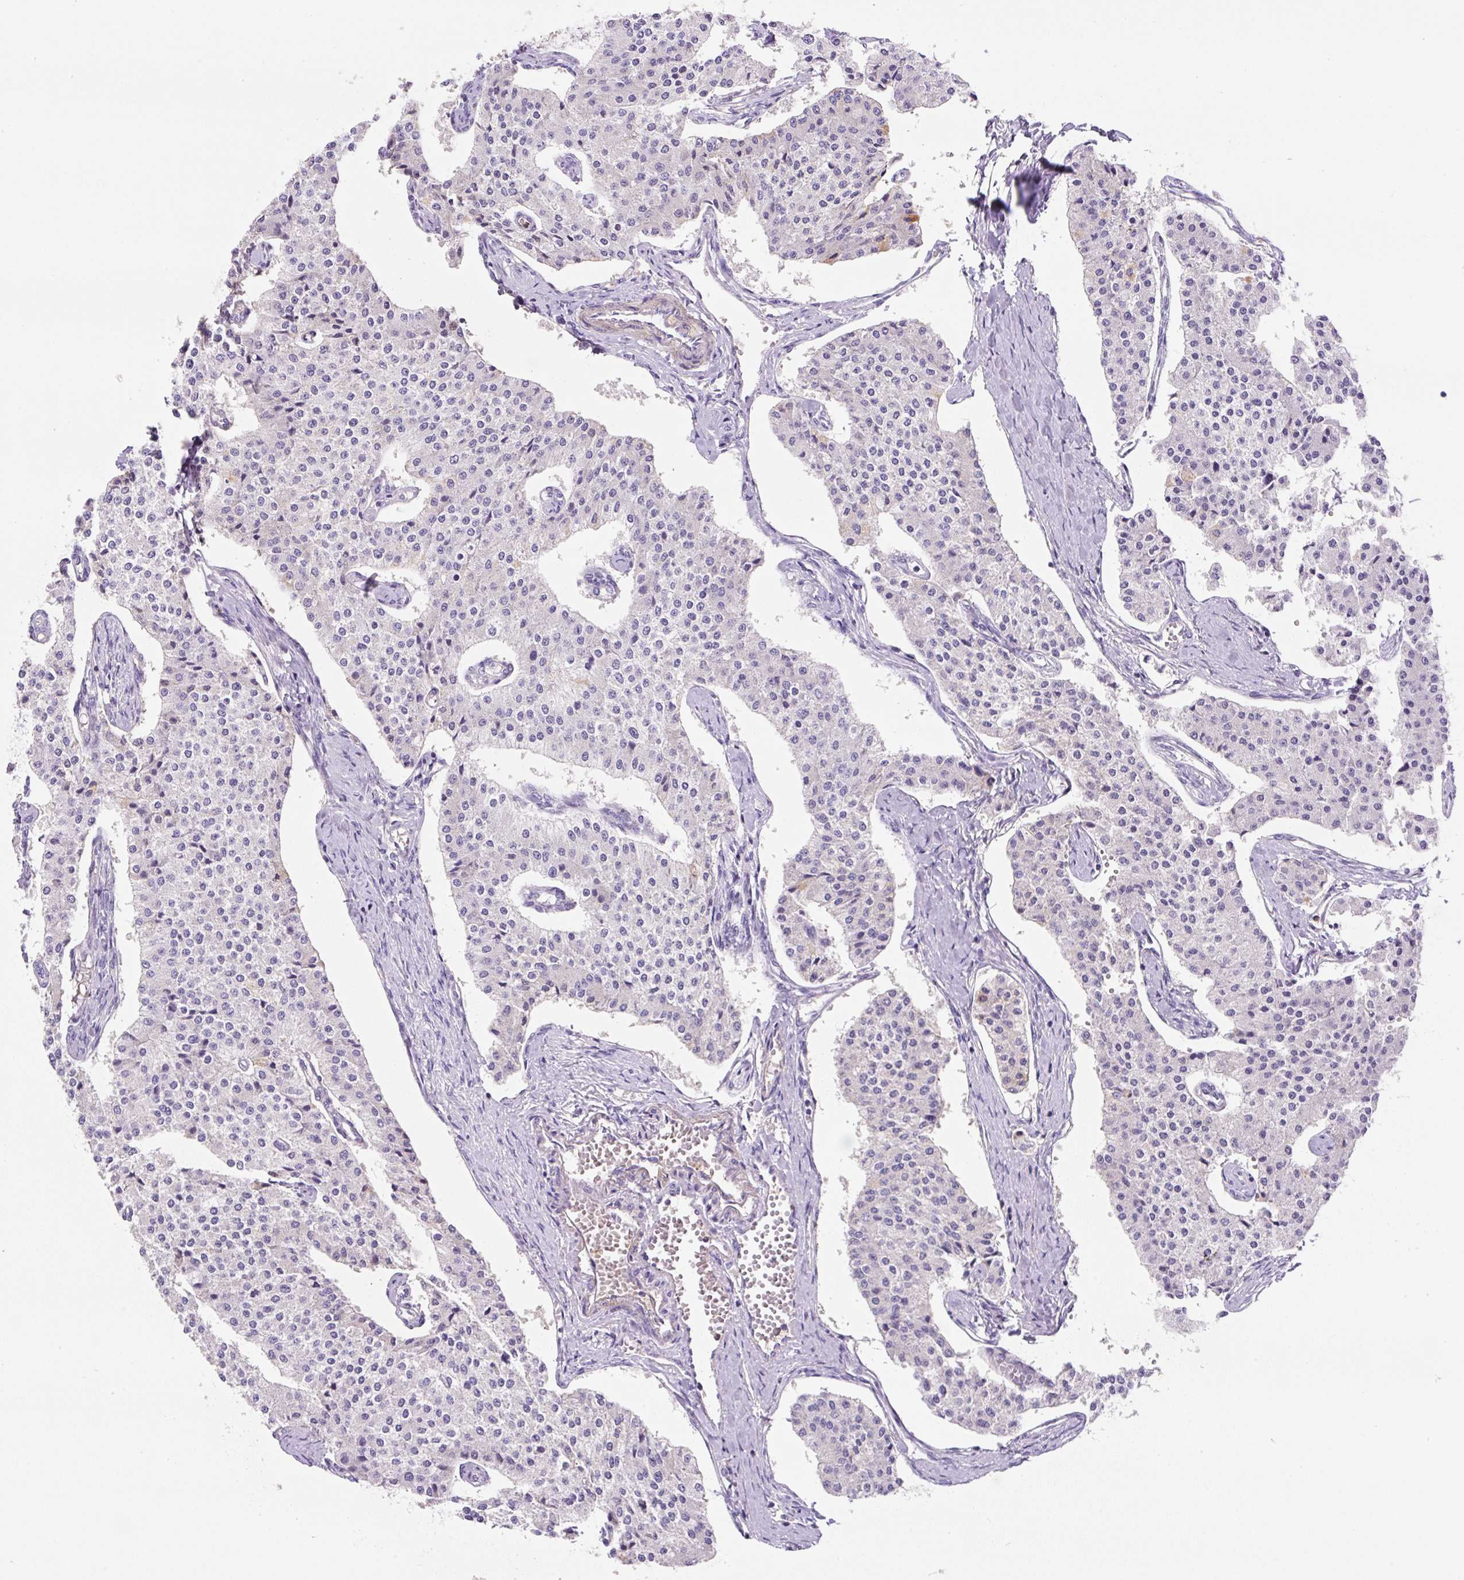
{"staining": {"intensity": "negative", "quantity": "none", "location": "none"}, "tissue": "carcinoid", "cell_type": "Tumor cells", "image_type": "cancer", "snomed": [{"axis": "morphology", "description": "Carcinoid, malignant, NOS"}, {"axis": "topography", "description": "Colon"}], "caption": "A photomicrograph of human carcinoid (malignant) is negative for staining in tumor cells.", "gene": "TDRD15", "patient": {"sex": "female", "age": 52}}